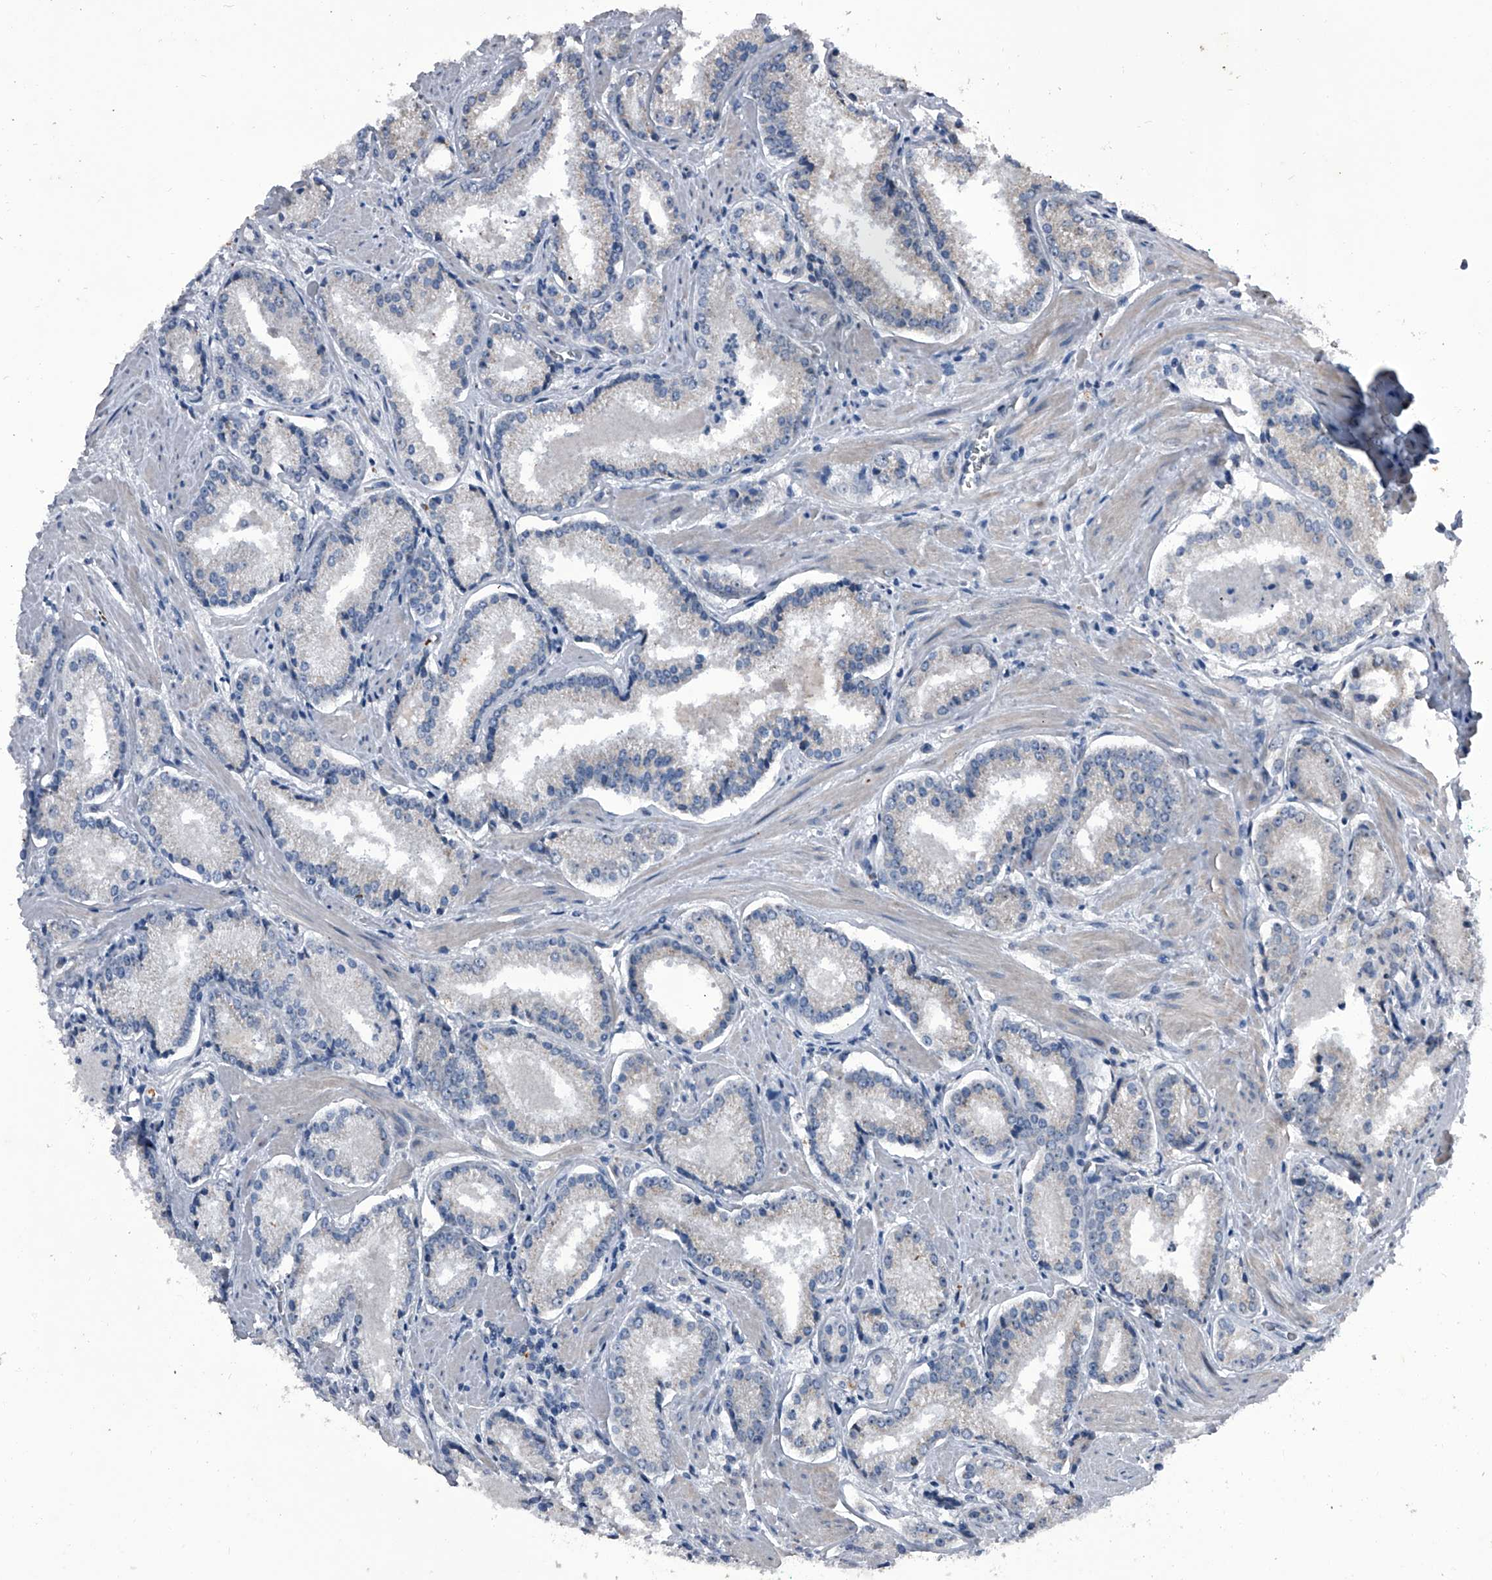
{"staining": {"intensity": "negative", "quantity": "none", "location": "none"}, "tissue": "prostate cancer", "cell_type": "Tumor cells", "image_type": "cancer", "snomed": [{"axis": "morphology", "description": "Adenocarcinoma, Low grade"}, {"axis": "topography", "description": "Prostate"}], "caption": "Image shows no protein positivity in tumor cells of prostate low-grade adenocarcinoma tissue.", "gene": "CEP85L", "patient": {"sex": "male", "age": 54}}